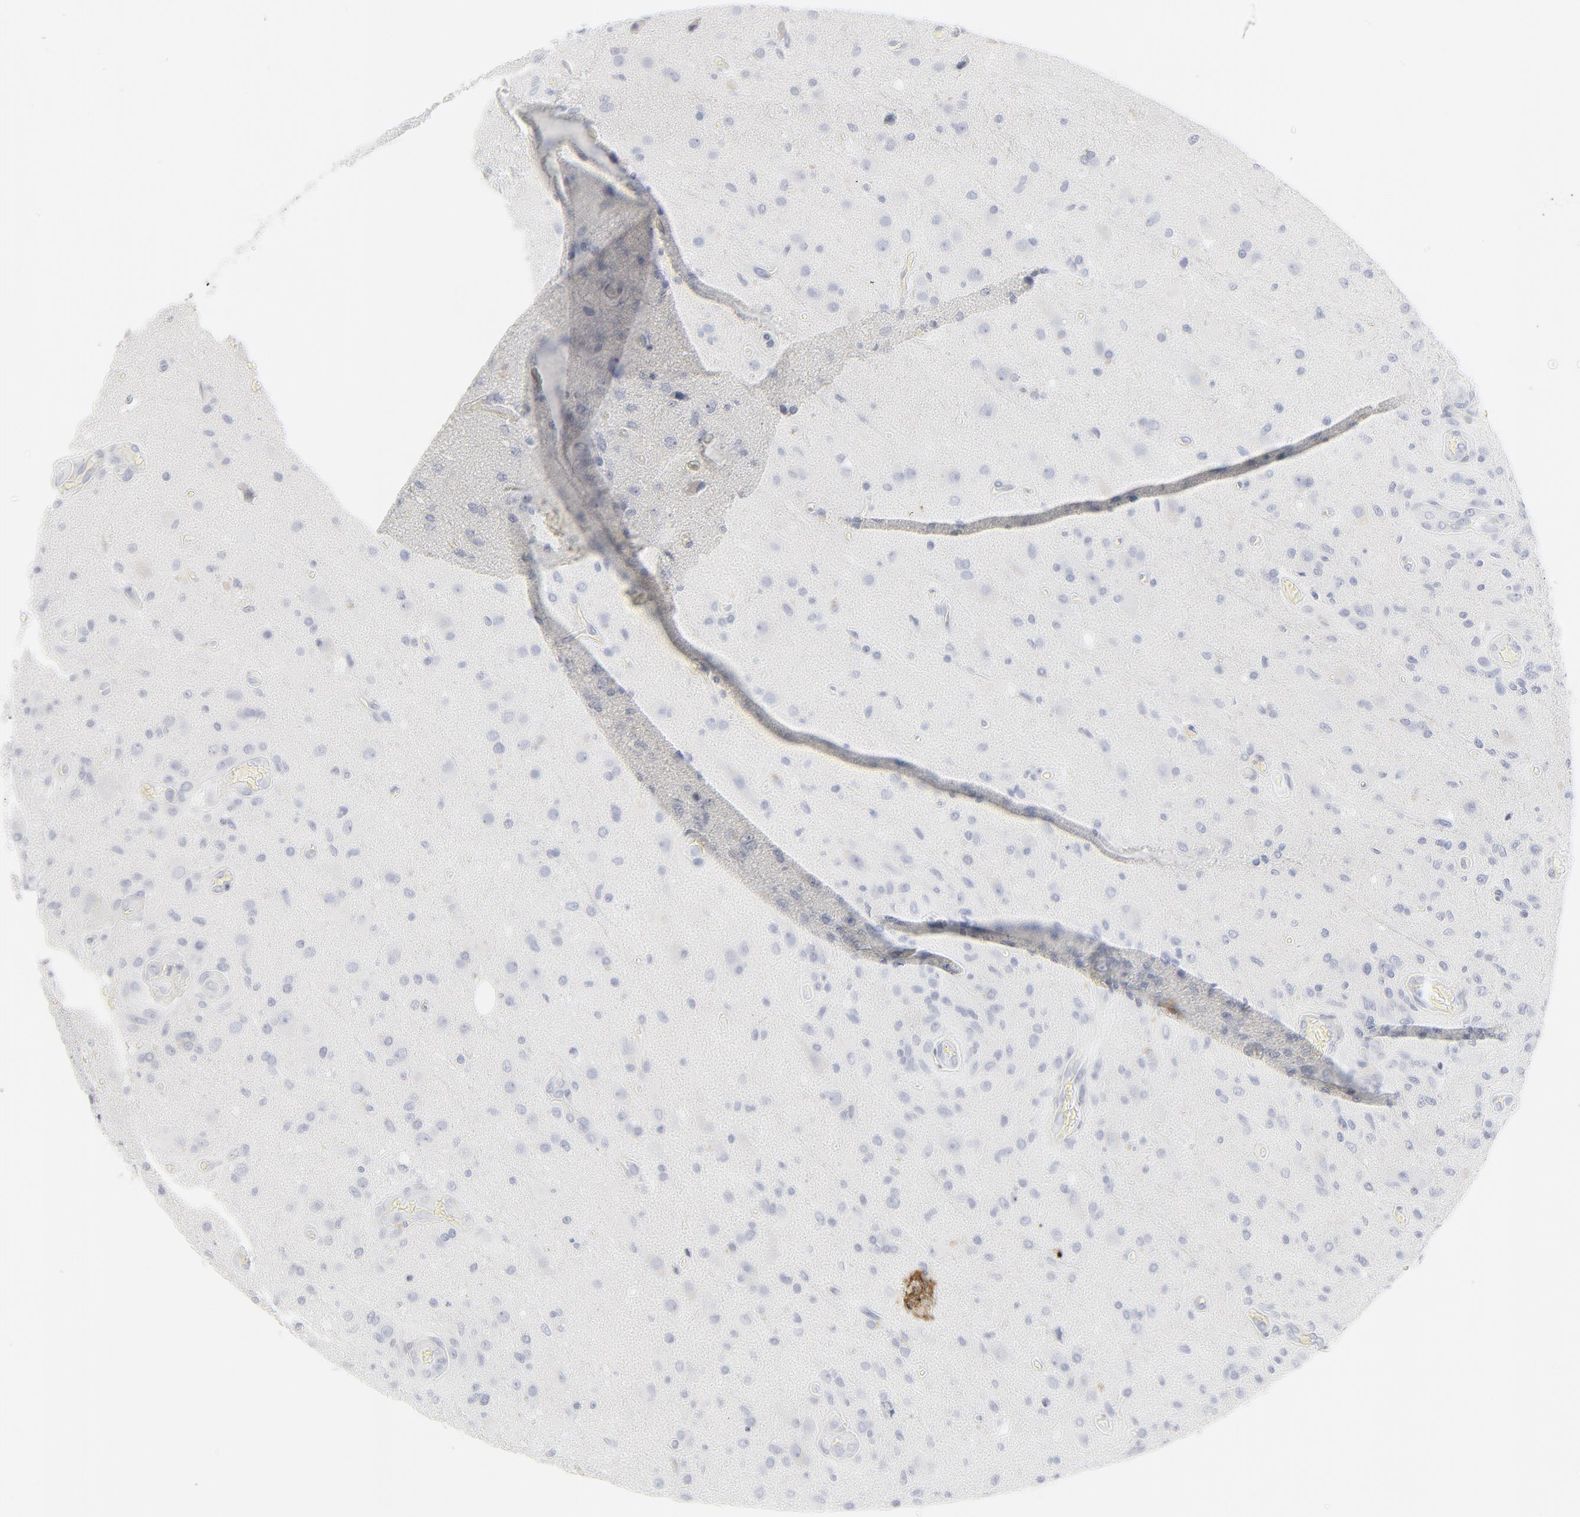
{"staining": {"intensity": "negative", "quantity": "none", "location": "none"}, "tissue": "glioma", "cell_type": "Tumor cells", "image_type": "cancer", "snomed": [{"axis": "morphology", "description": "Normal tissue, NOS"}, {"axis": "morphology", "description": "Glioma, malignant, High grade"}, {"axis": "topography", "description": "Cerebral cortex"}], "caption": "This is an immunohistochemistry image of human glioma. There is no expression in tumor cells.", "gene": "CCR7", "patient": {"sex": "male", "age": 77}}